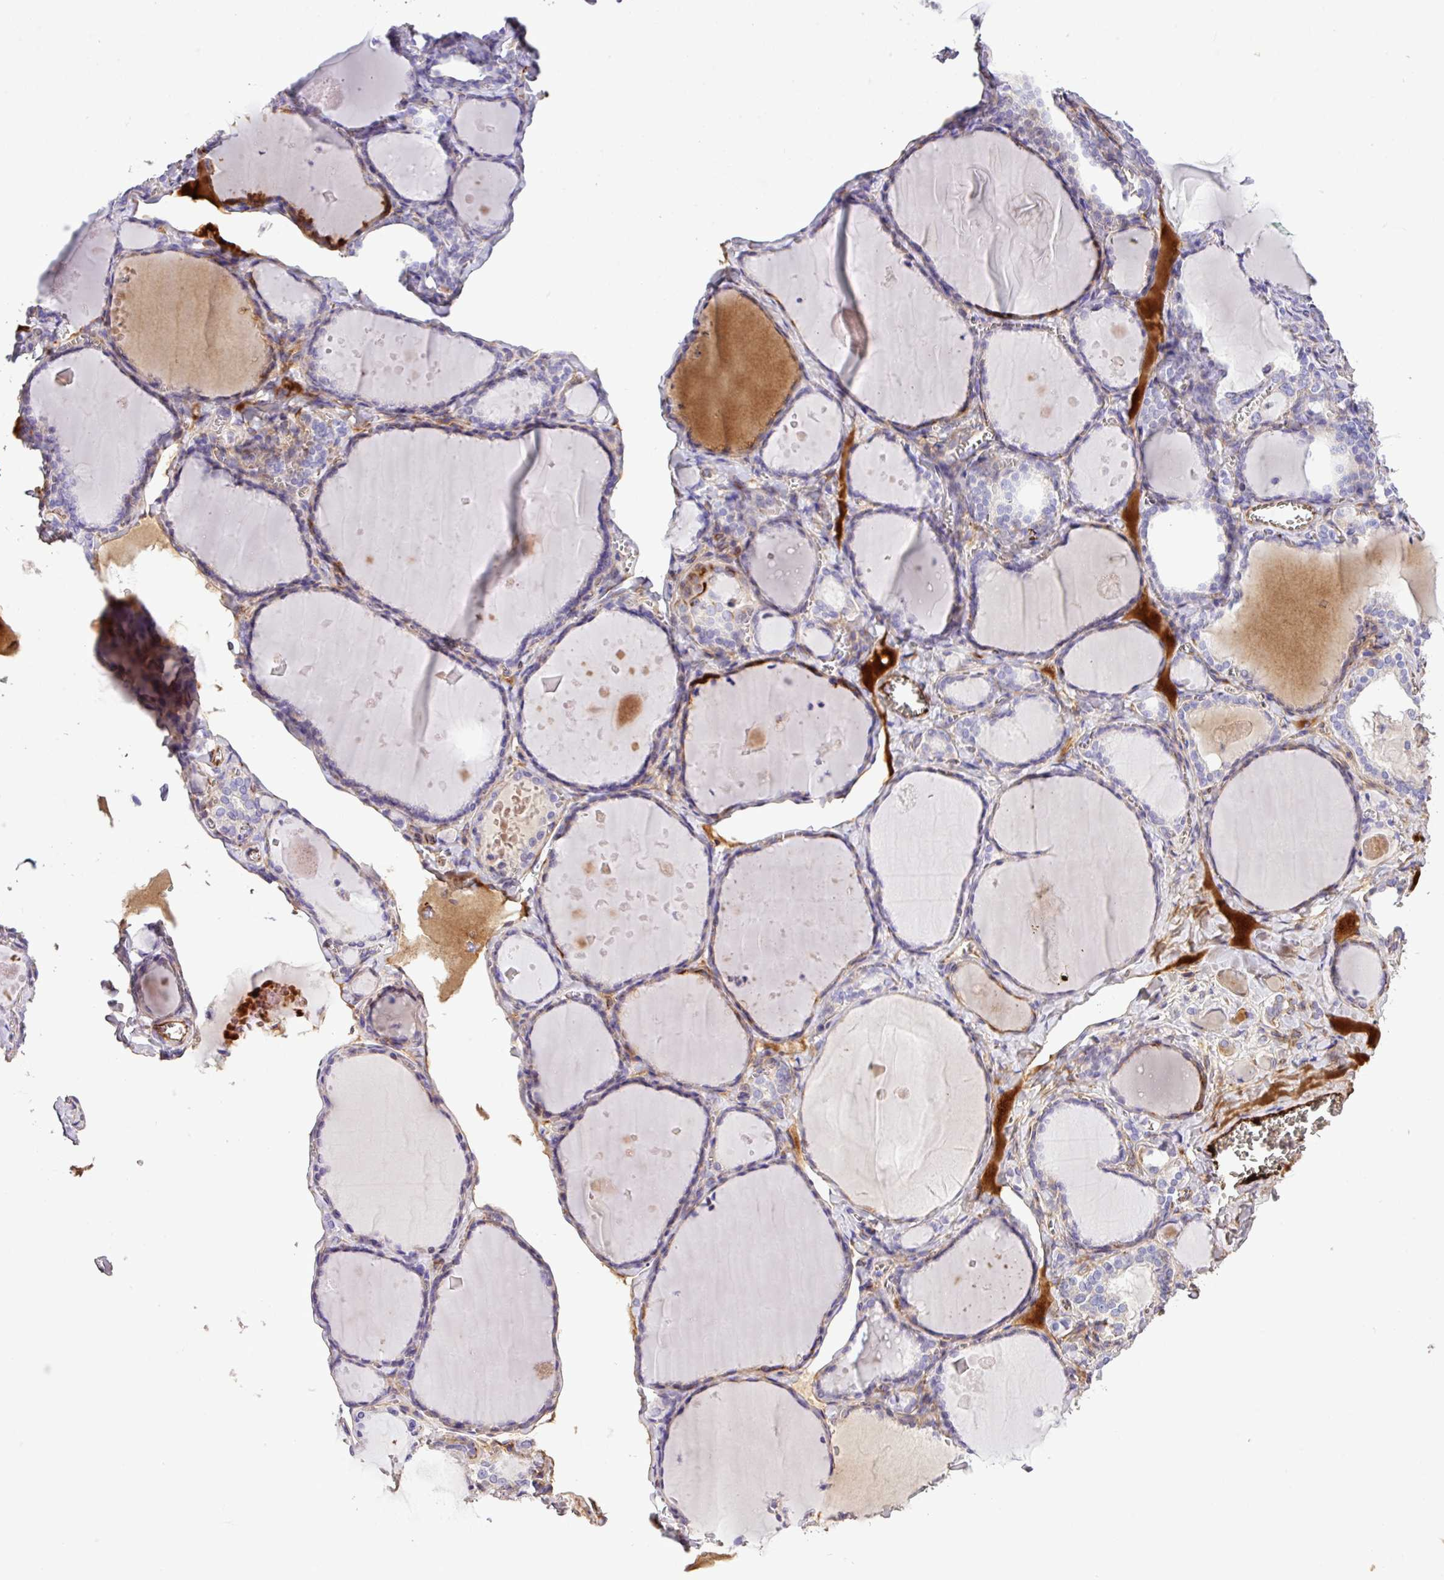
{"staining": {"intensity": "moderate", "quantity": "<25%", "location": "cytoplasmic/membranous"}, "tissue": "thyroid gland", "cell_type": "Glandular cells", "image_type": "normal", "snomed": [{"axis": "morphology", "description": "Normal tissue, NOS"}, {"axis": "topography", "description": "Thyroid gland"}], "caption": "The immunohistochemical stain highlights moderate cytoplasmic/membranous positivity in glandular cells of unremarkable thyroid gland. (Brightfield microscopy of DAB IHC at high magnification).", "gene": "CTXN2", "patient": {"sex": "female", "age": 42}}